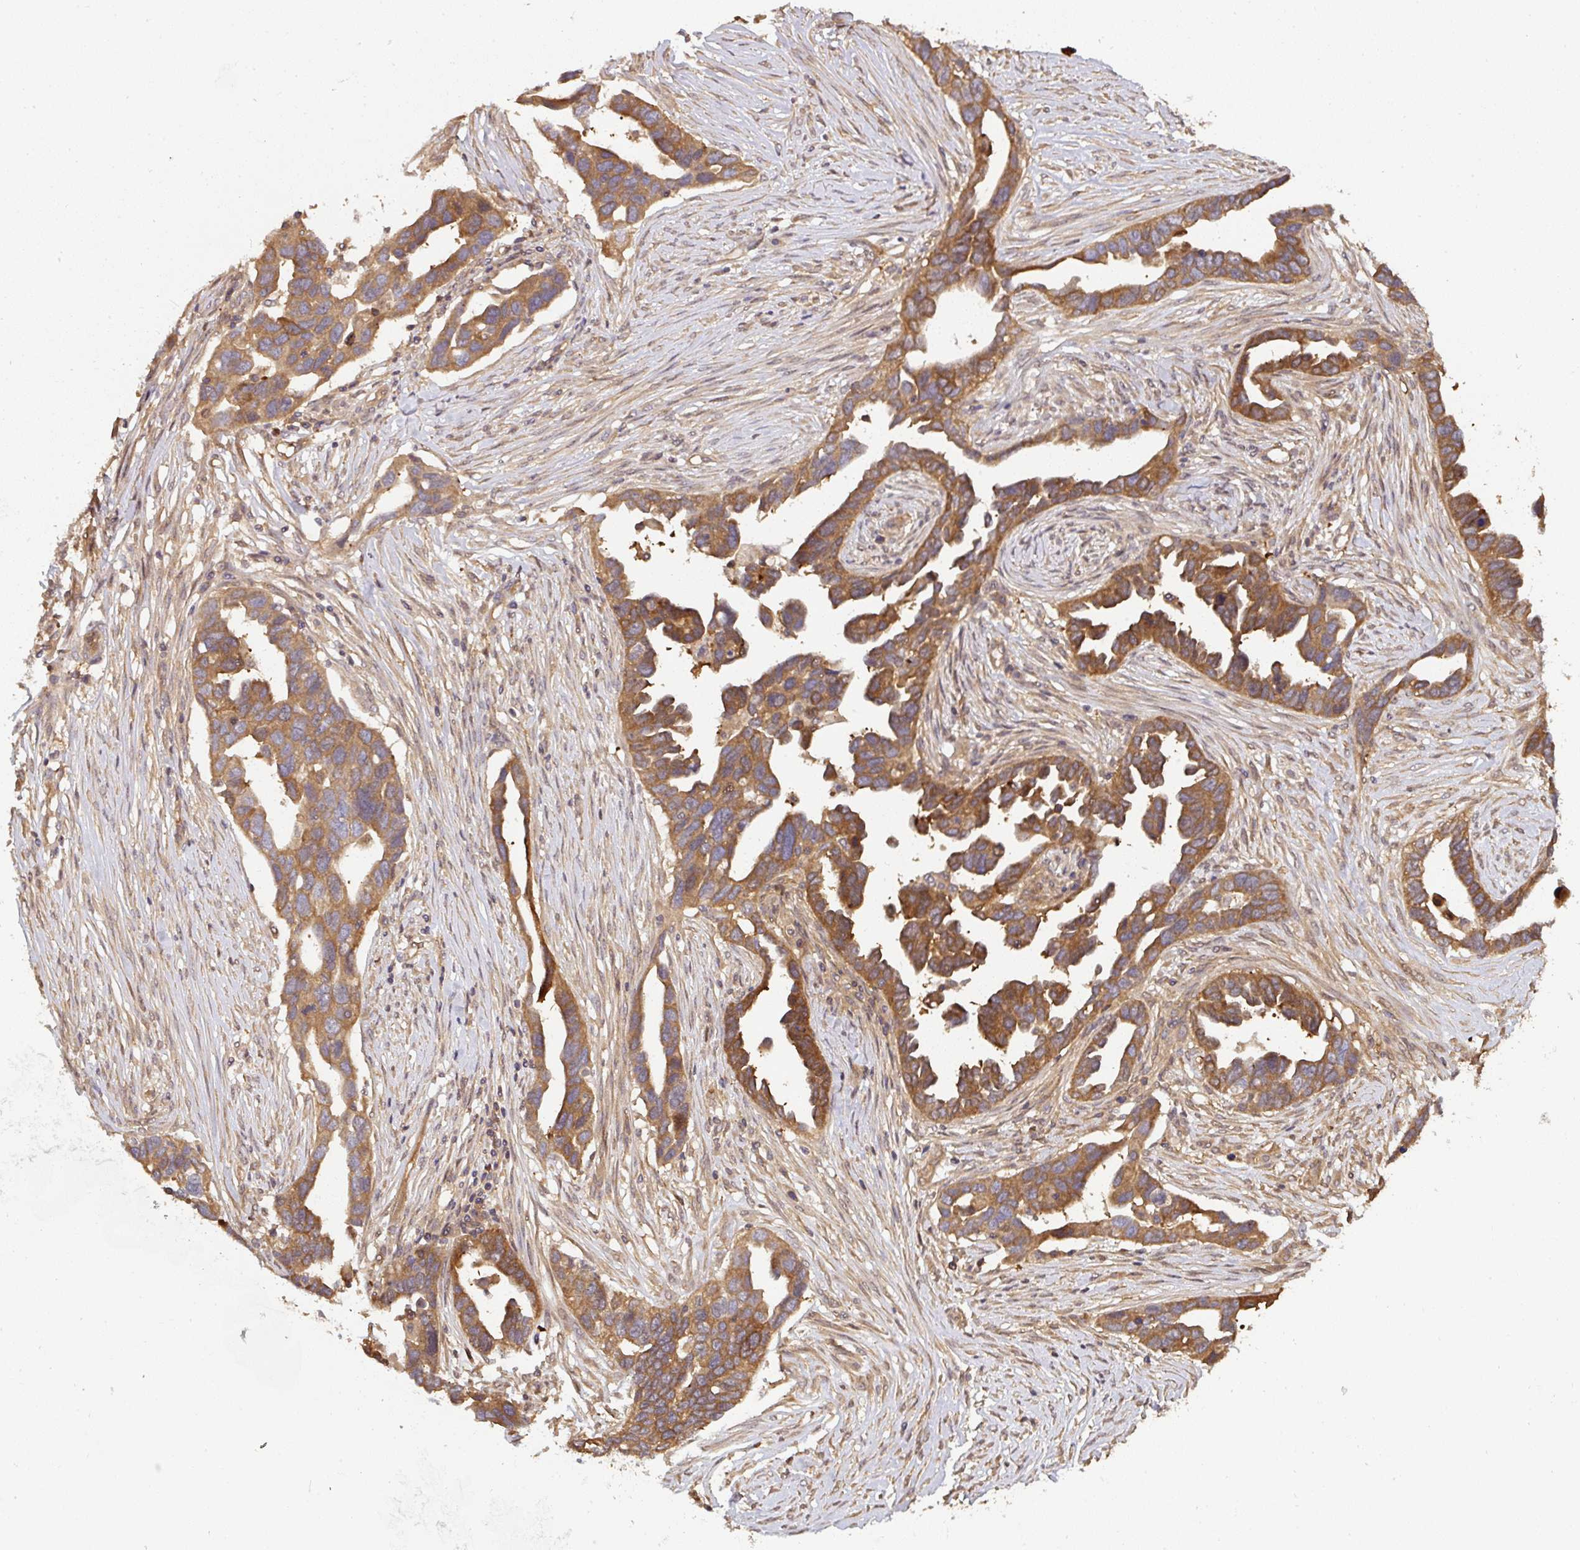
{"staining": {"intensity": "moderate", "quantity": ">75%", "location": "cytoplasmic/membranous"}, "tissue": "ovarian cancer", "cell_type": "Tumor cells", "image_type": "cancer", "snomed": [{"axis": "morphology", "description": "Cystadenocarcinoma, serous, NOS"}, {"axis": "topography", "description": "Ovary"}], "caption": "Protein expression analysis of human ovarian serous cystadenocarcinoma reveals moderate cytoplasmic/membranous positivity in about >75% of tumor cells.", "gene": "ST13", "patient": {"sex": "female", "age": 54}}